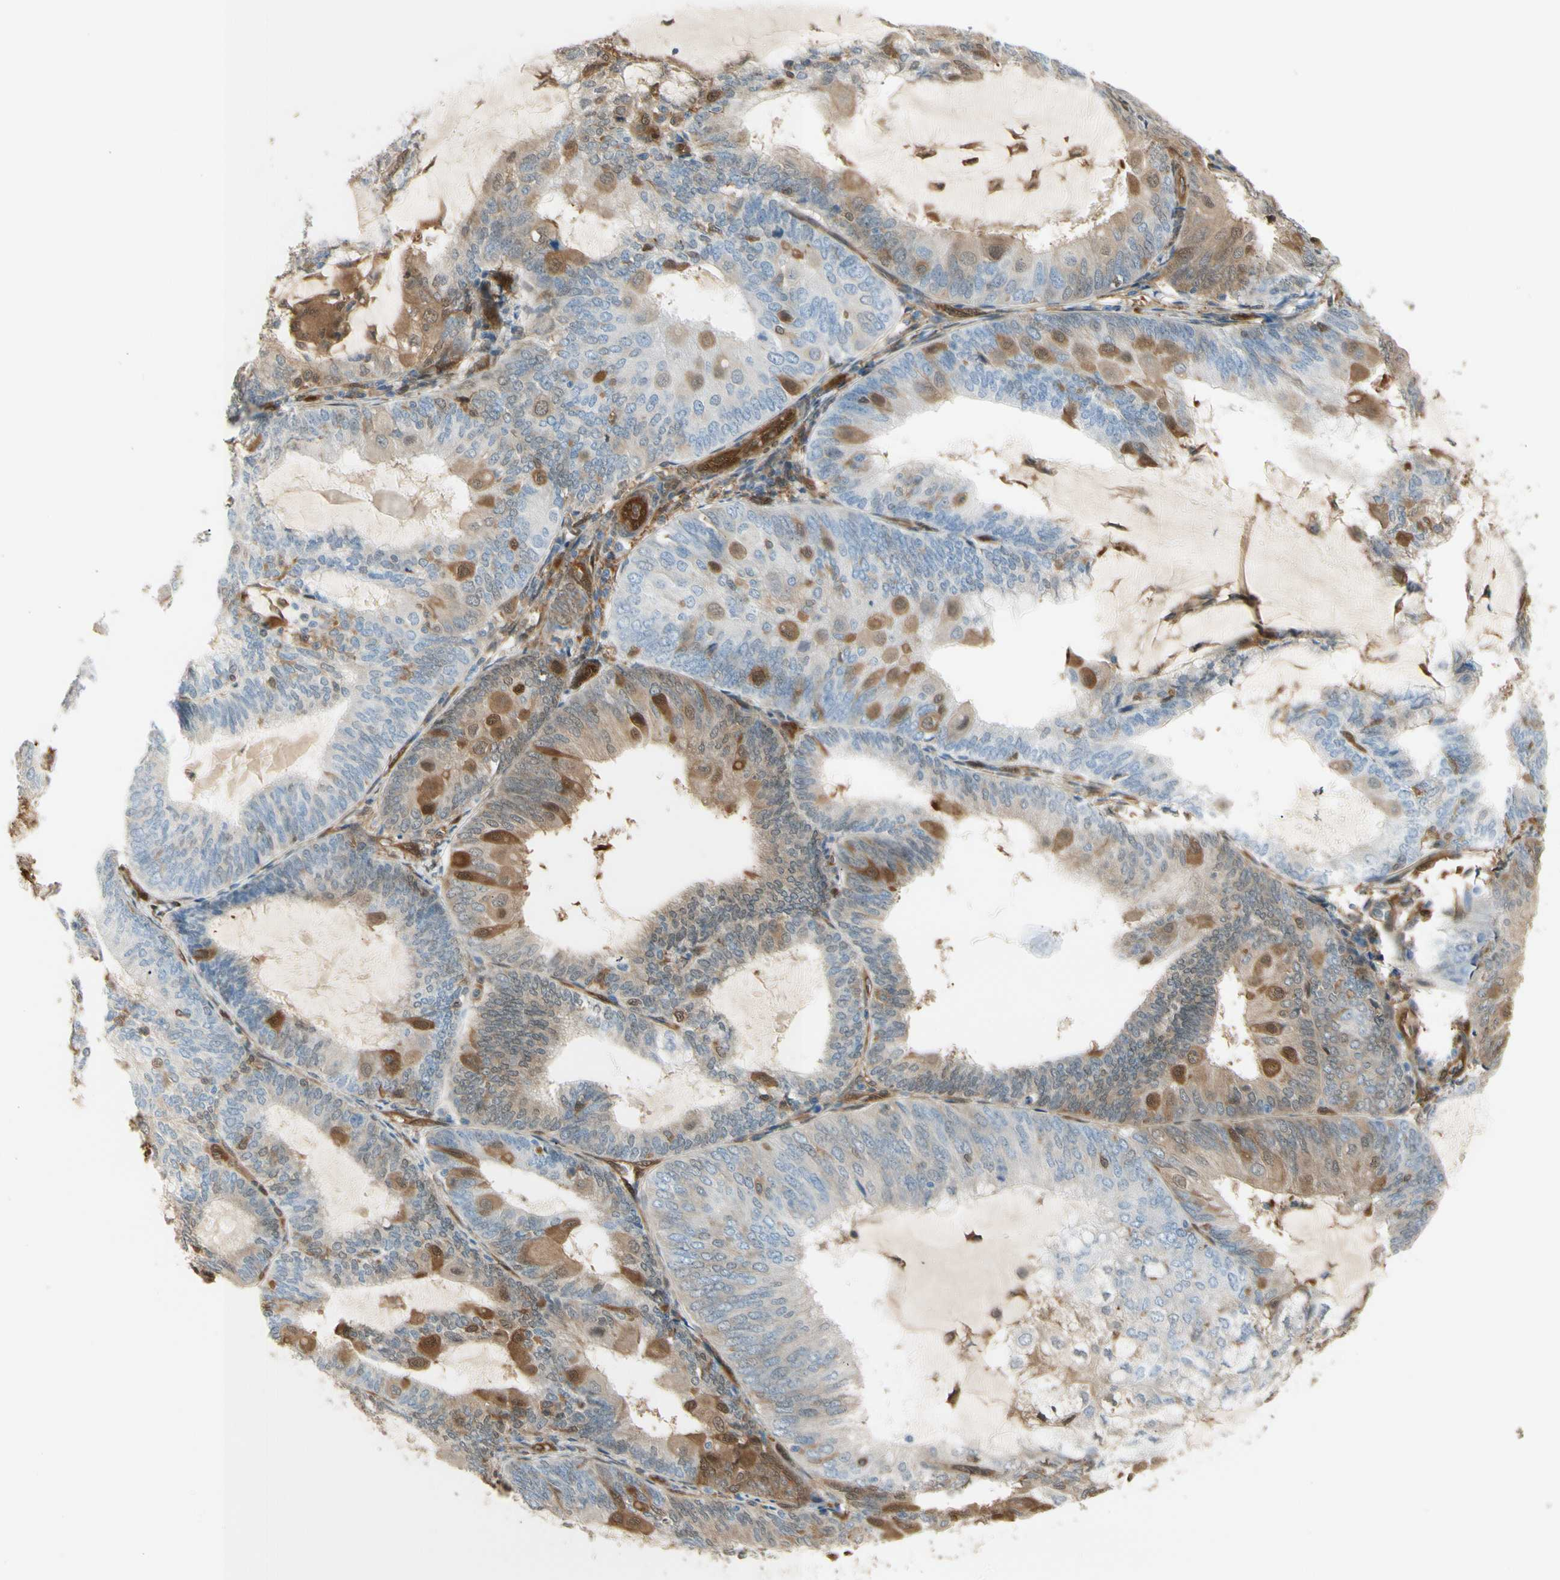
{"staining": {"intensity": "moderate", "quantity": "25%-75%", "location": "cytoplasmic/membranous,nuclear"}, "tissue": "endometrial cancer", "cell_type": "Tumor cells", "image_type": "cancer", "snomed": [{"axis": "morphology", "description": "Adenocarcinoma, NOS"}, {"axis": "topography", "description": "Endometrium"}], "caption": "A brown stain highlights moderate cytoplasmic/membranous and nuclear positivity of a protein in endometrial adenocarcinoma tumor cells.", "gene": "SERPINB6", "patient": {"sex": "female", "age": 81}}